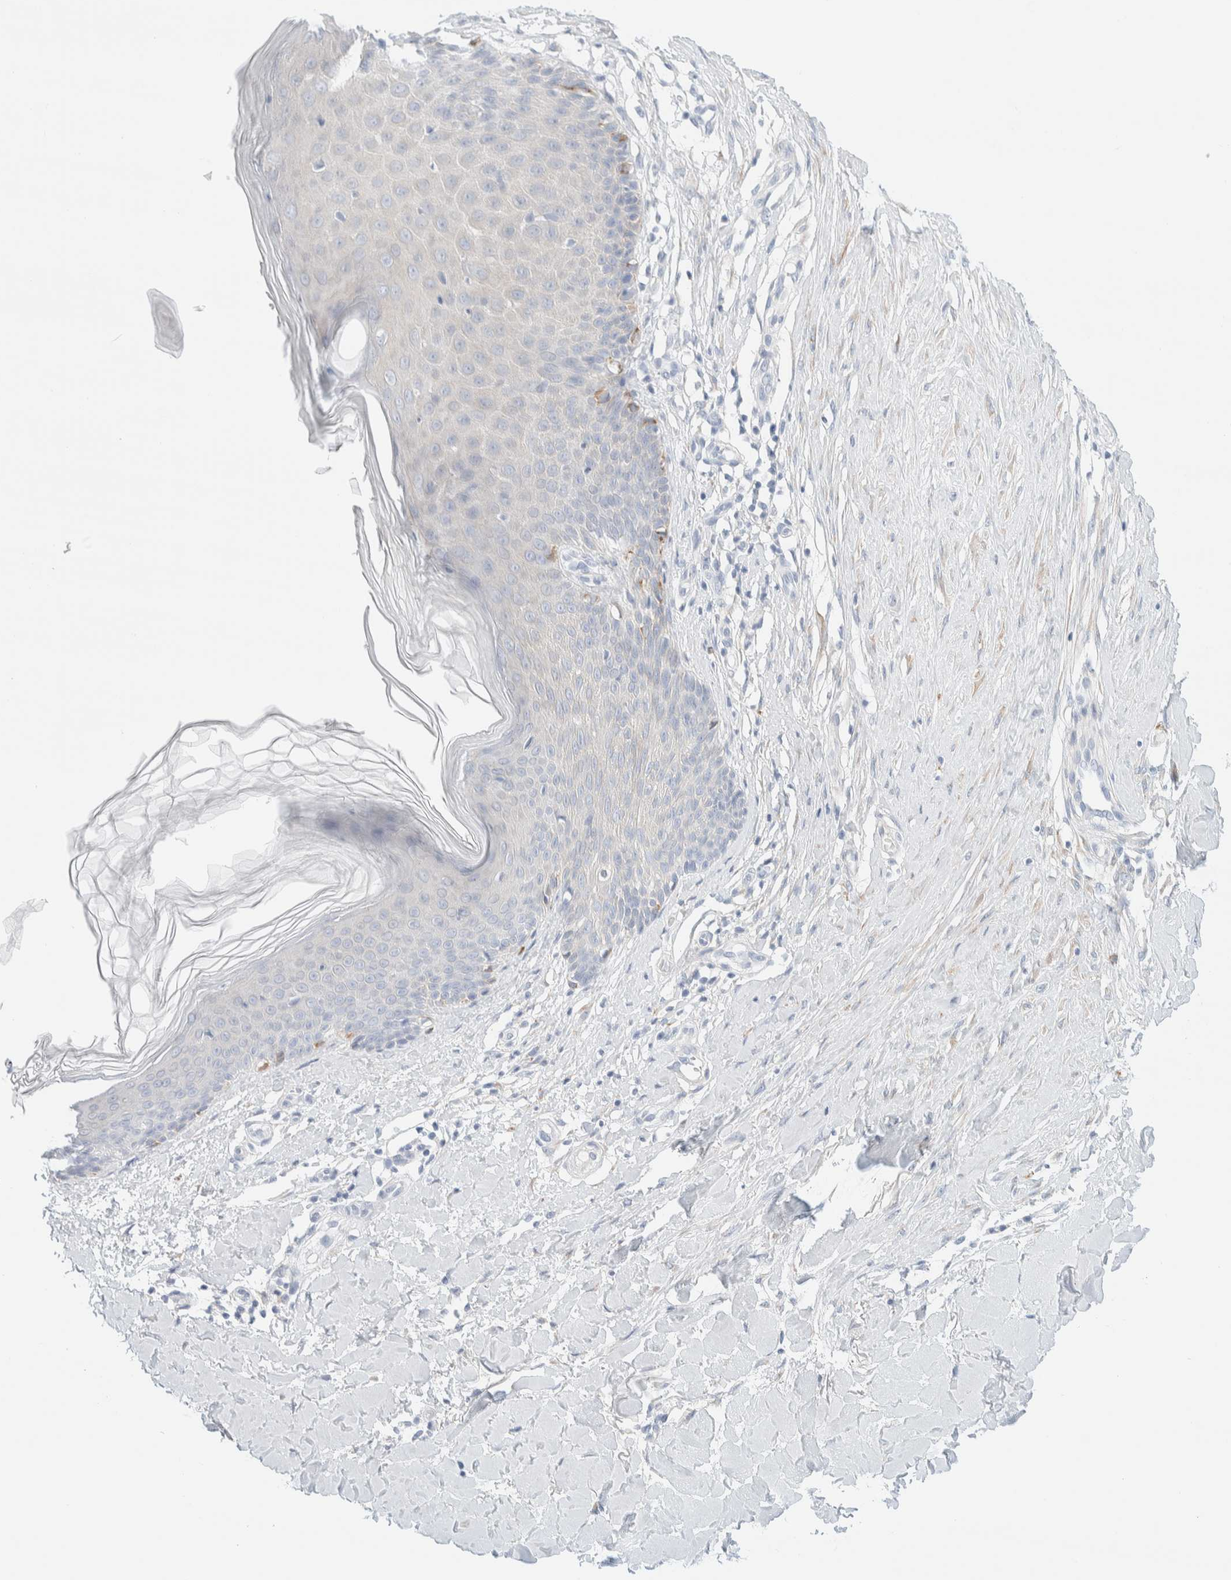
{"staining": {"intensity": "negative", "quantity": "none", "location": "none"}, "tissue": "skin", "cell_type": "Fibroblasts", "image_type": "normal", "snomed": [{"axis": "morphology", "description": "Normal tissue, NOS"}, {"axis": "topography", "description": "Skin"}], "caption": "Immunohistochemical staining of benign skin exhibits no significant expression in fibroblasts.", "gene": "ATCAY", "patient": {"sex": "male", "age": 41}}